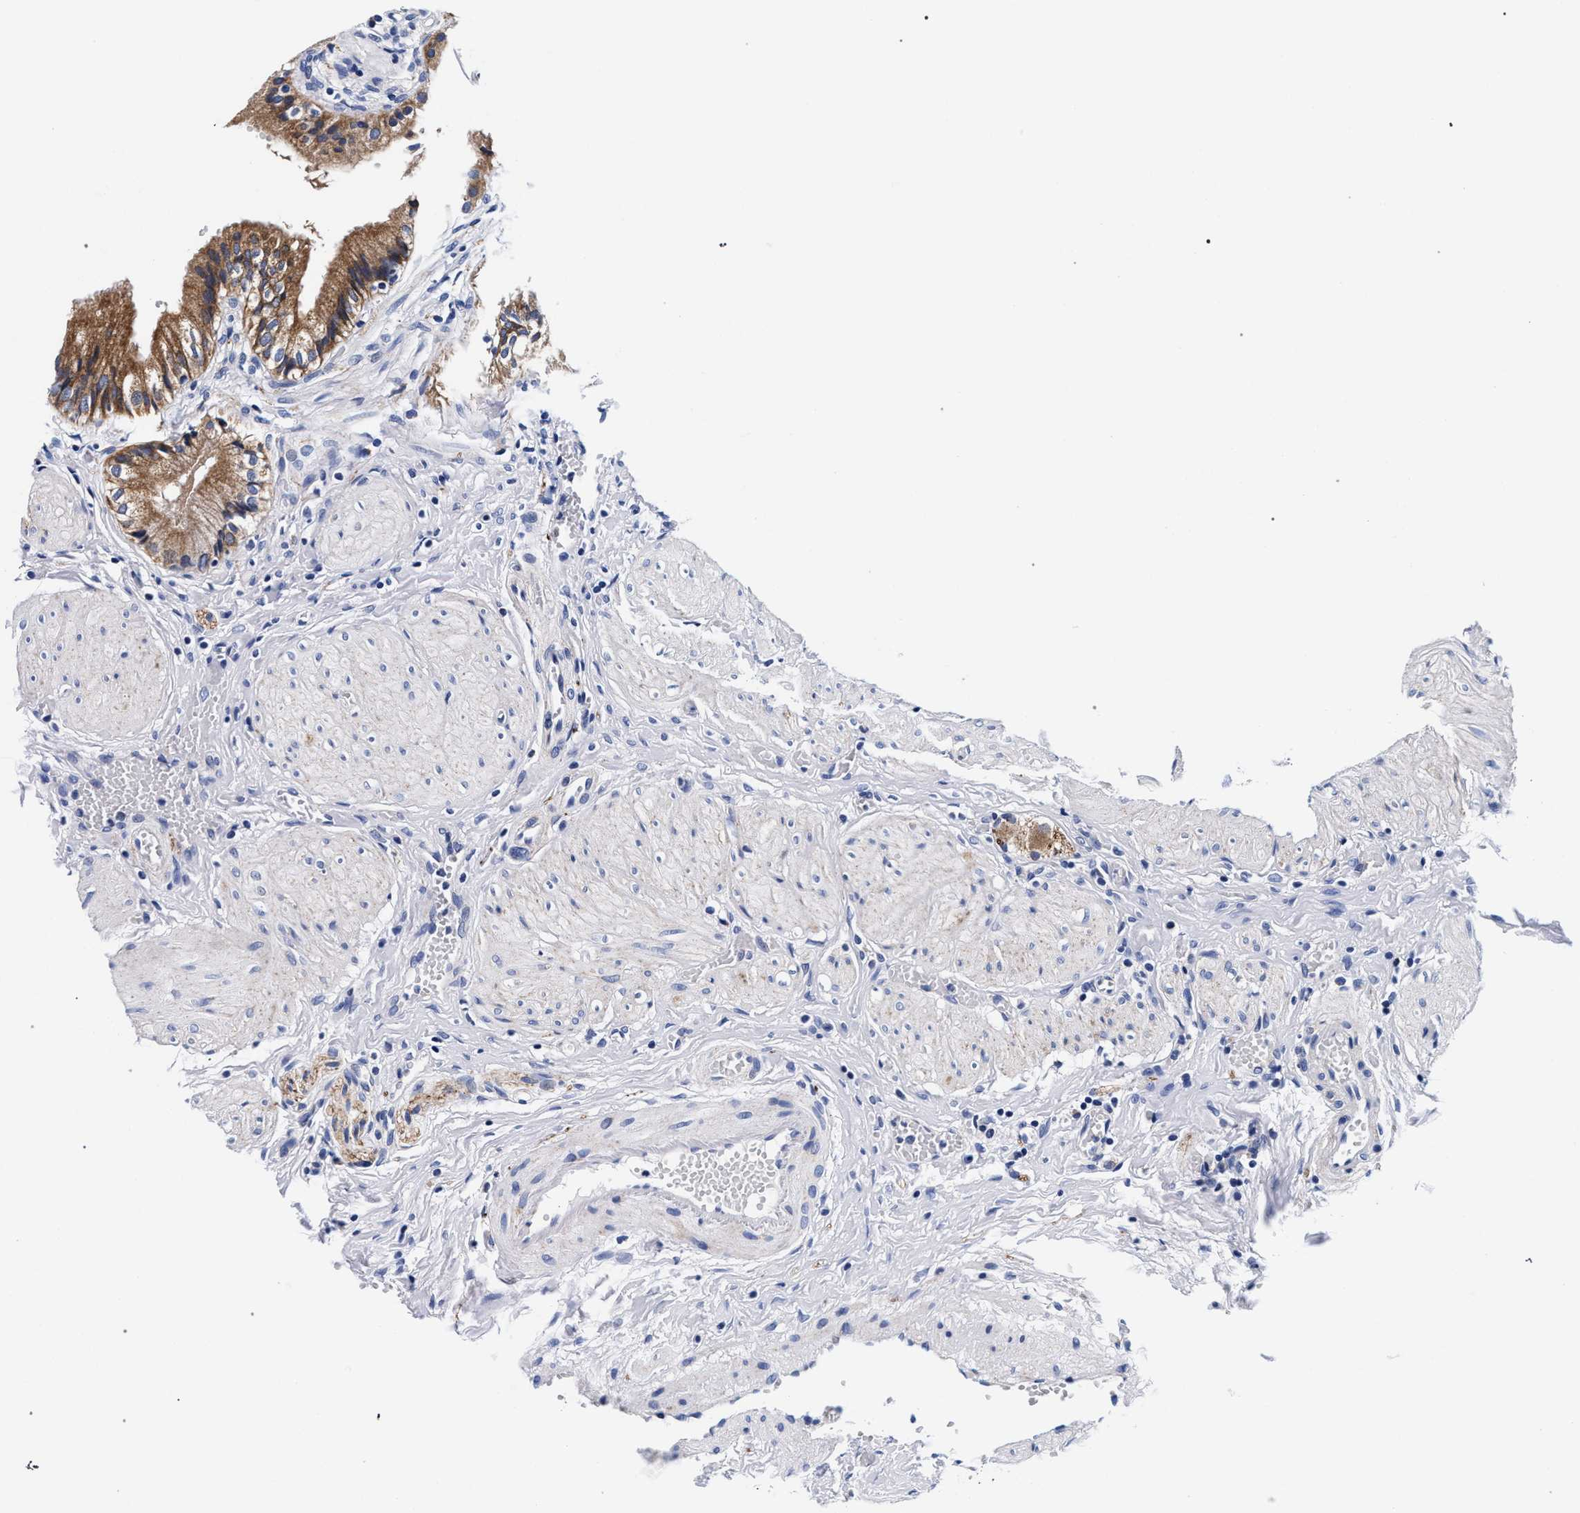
{"staining": {"intensity": "moderate", "quantity": ">75%", "location": "cytoplasmic/membranous"}, "tissue": "gallbladder", "cell_type": "Glandular cells", "image_type": "normal", "snomed": [{"axis": "morphology", "description": "Normal tissue, NOS"}, {"axis": "topography", "description": "Gallbladder"}], "caption": "Protein expression by immunohistochemistry shows moderate cytoplasmic/membranous positivity in approximately >75% of glandular cells in benign gallbladder.", "gene": "RAB3B", "patient": {"sex": "male", "age": 65}}